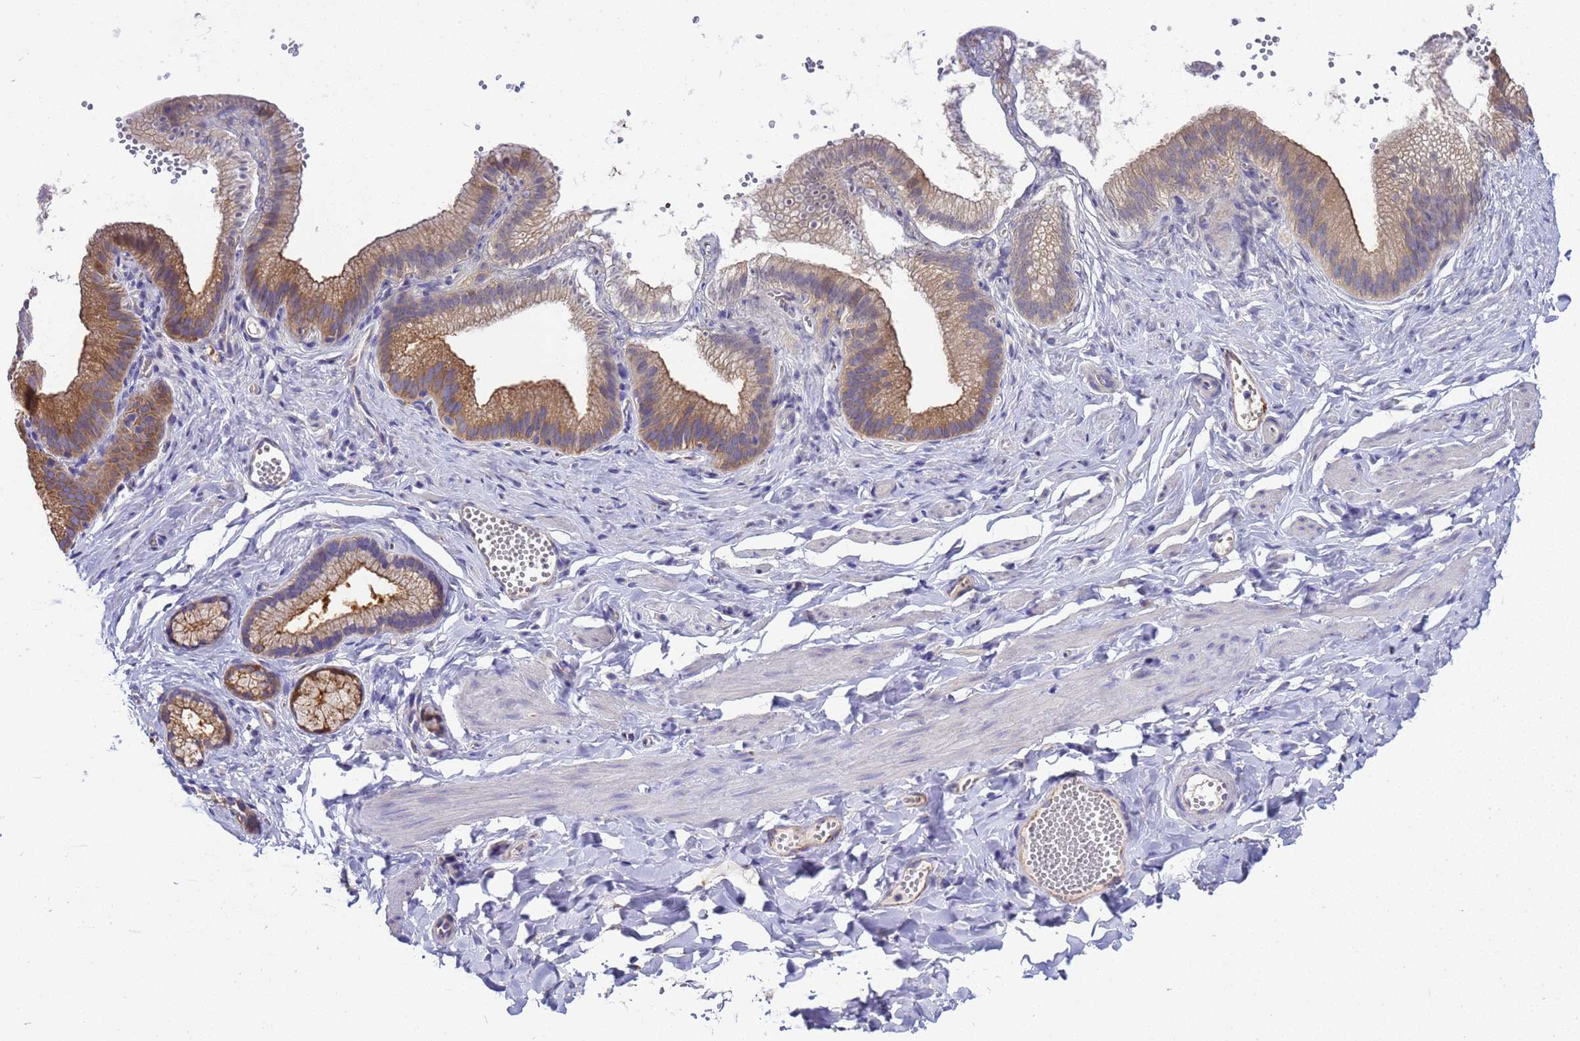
{"staining": {"intensity": "negative", "quantity": "none", "location": "none"}, "tissue": "adipose tissue", "cell_type": "Adipocytes", "image_type": "normal", "snomed": [{"axis": "morphology", "description": "Normal tissue, NOS"}, {"axis": "topography", "description": "Gallbladder"}, {"axis": "topography", "description": "Peripheral nerve tissue"}], "caption": "Adipocytes show no significant positivity in benign adipose tissue. (DAB (3,3'-diaminobenzidine) IHC with hematoxylin counter stain).", "gene": "ANAPC1", "patient": {"sex": "male", "age": 38}}